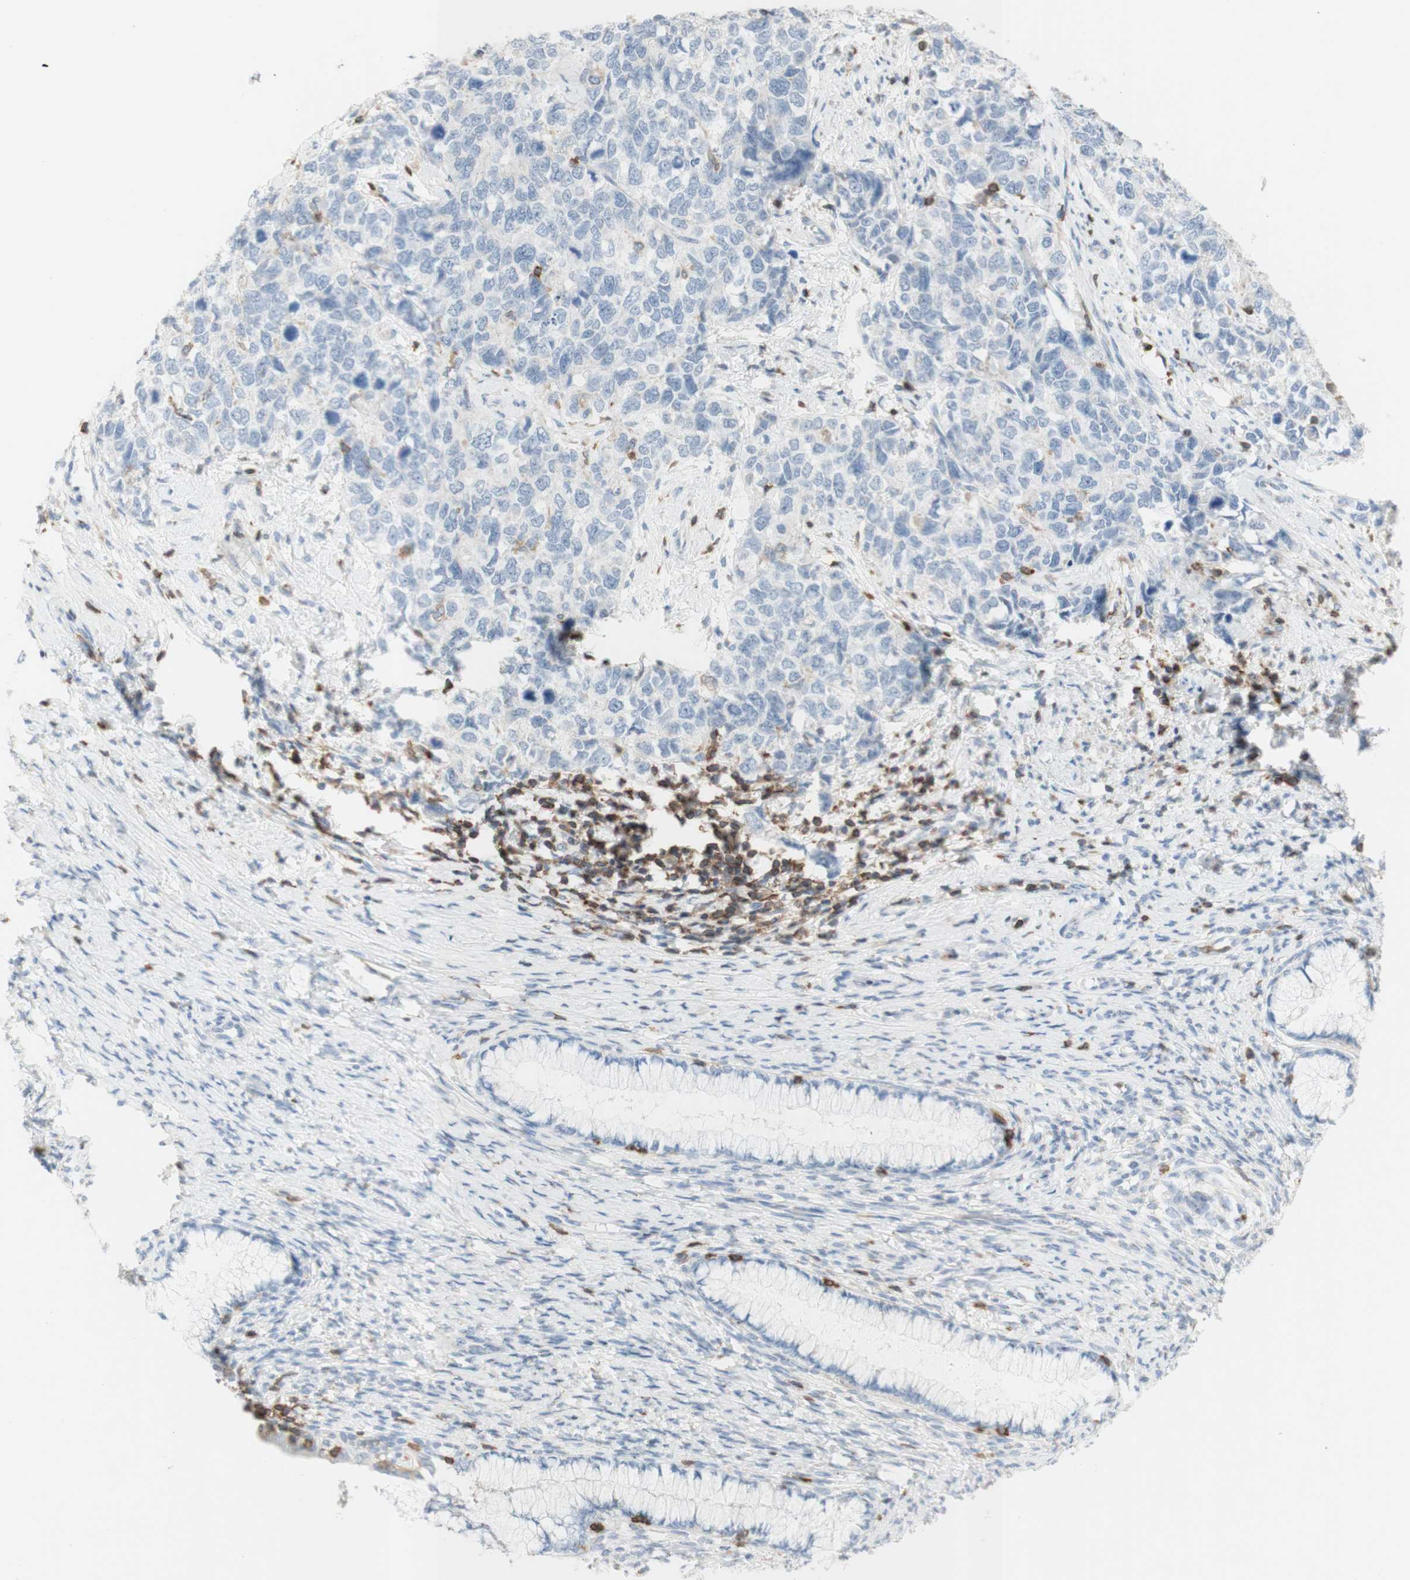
{"staining": {"intensity": "negative", "quantity": "none", "location": "none"}, "tissue": "cervical cancer", "cell_type": "Tumor cells", "image_type": "cancer", "snomed": [{"axis": "morphology", "description": "Squamous cell carcinoma, NOS"}, {"axis": "topography", "description": "Cervix"}], "caption": "DAB immunohistochemical staining of human squamous cell carcinoma (cervical) reveals no significant positivity in tumor cells. The staining was performed using DAB to visualize the protein expression in brown, while the nuclei were stained in blue with hematoxylin (Magnification: 20x).", "gene": "SPINK6", "patient": {"sex": "female", "age": 63}}